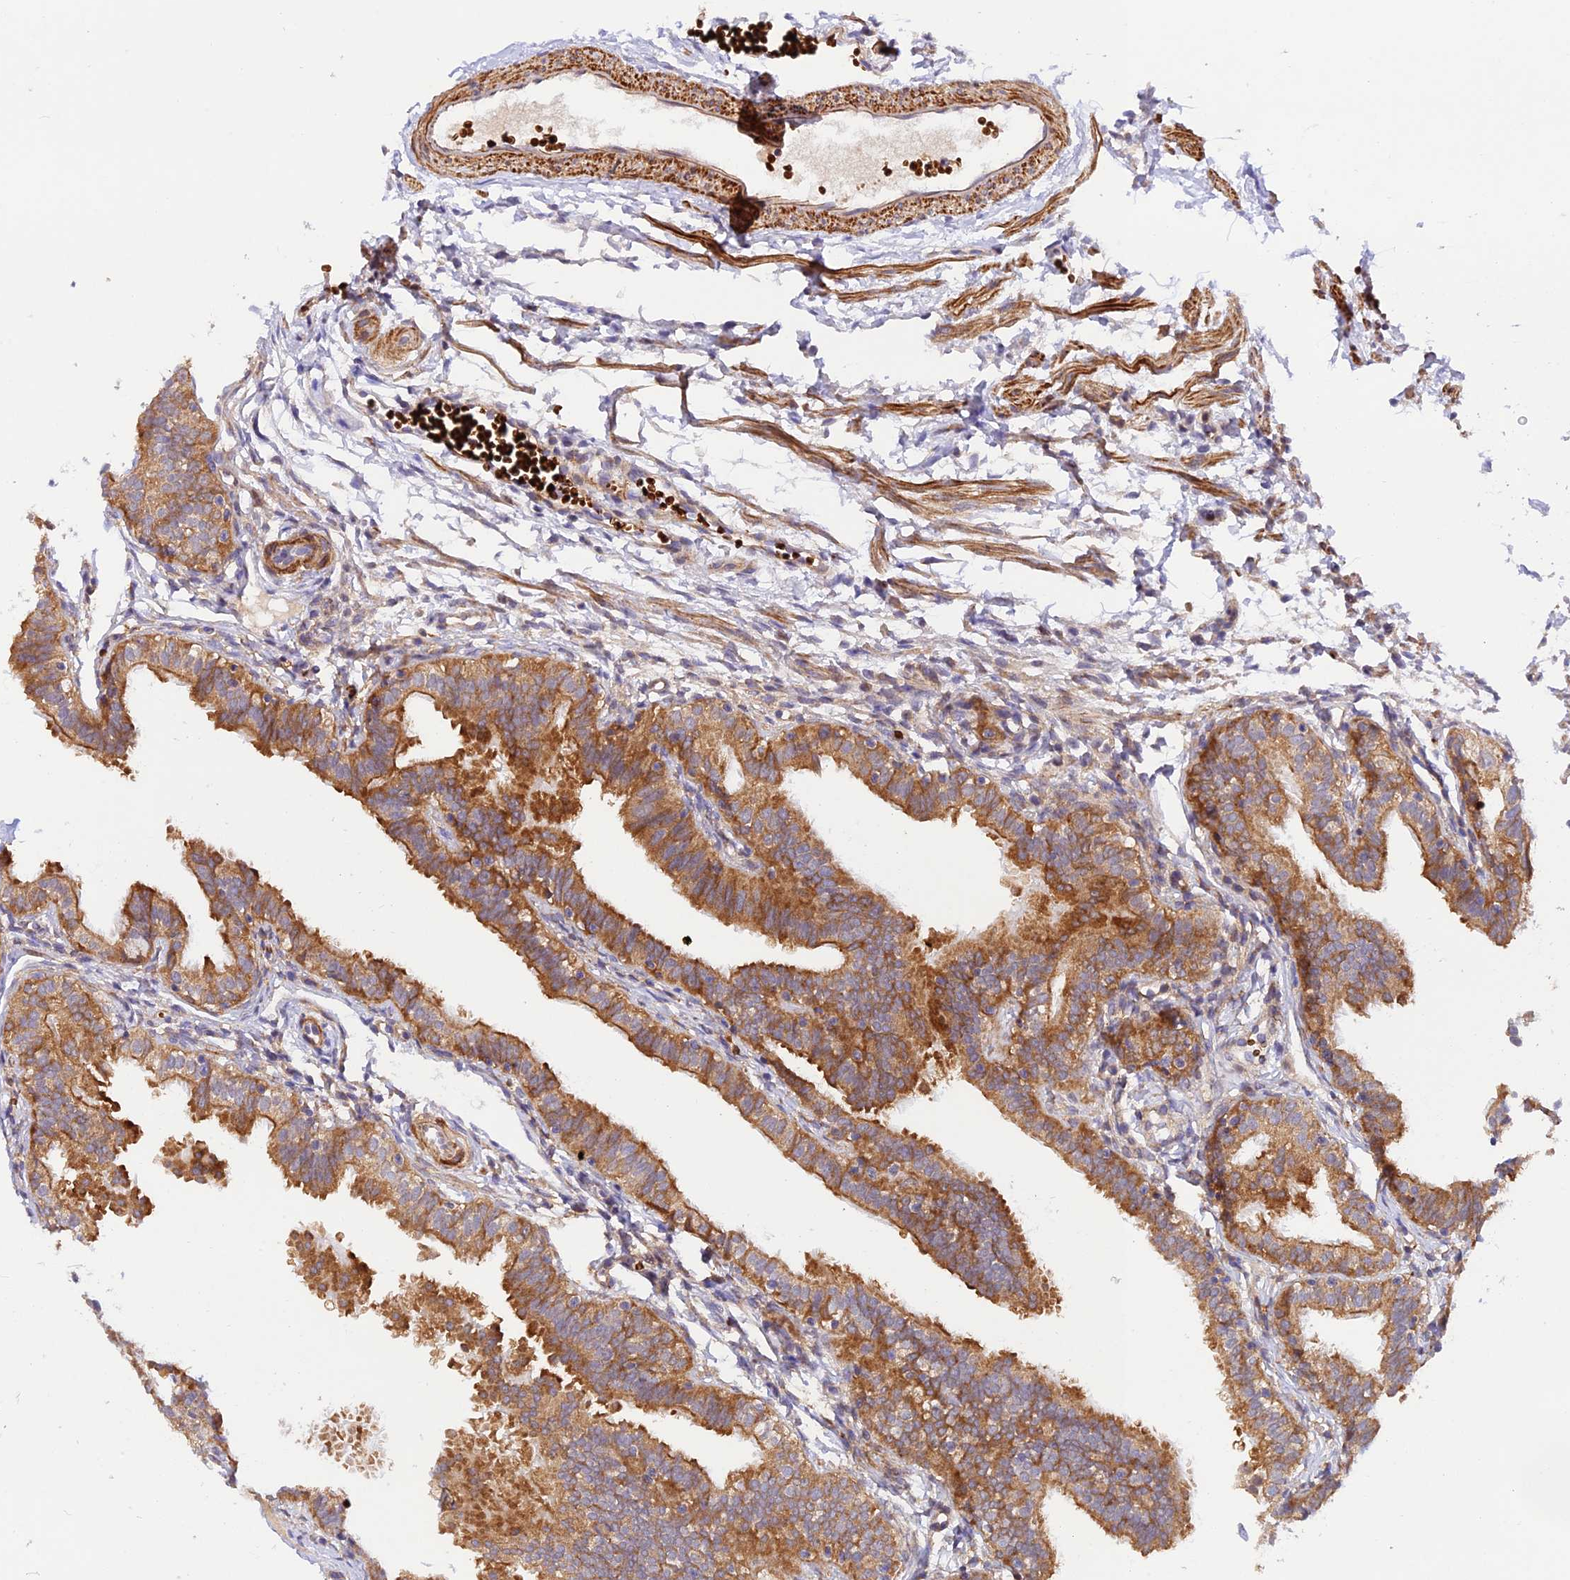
{"staining": {"intensity": "moderate", "quantity": "25%-75%", "location": "cytoplasmic/membranous"}, "tissue": "fallopian tube", "cell_type": "Glandular cells", "image_type": "normal", "snomed": [{"axis": "morphology", "description": "Normal tissue, NOS"}, {"axis": "topography", "description": "Fallopian tube"}], "caption": "Glandular cells display moderate cytoplasmic/membranous staining in approximately 25%-75% of cells in normal fallopian tube. (Brightfield microscopy of DAB IHC at high magnification).", "gene": "WDFY4", "patient": {"sex": "female", "age": 35}}